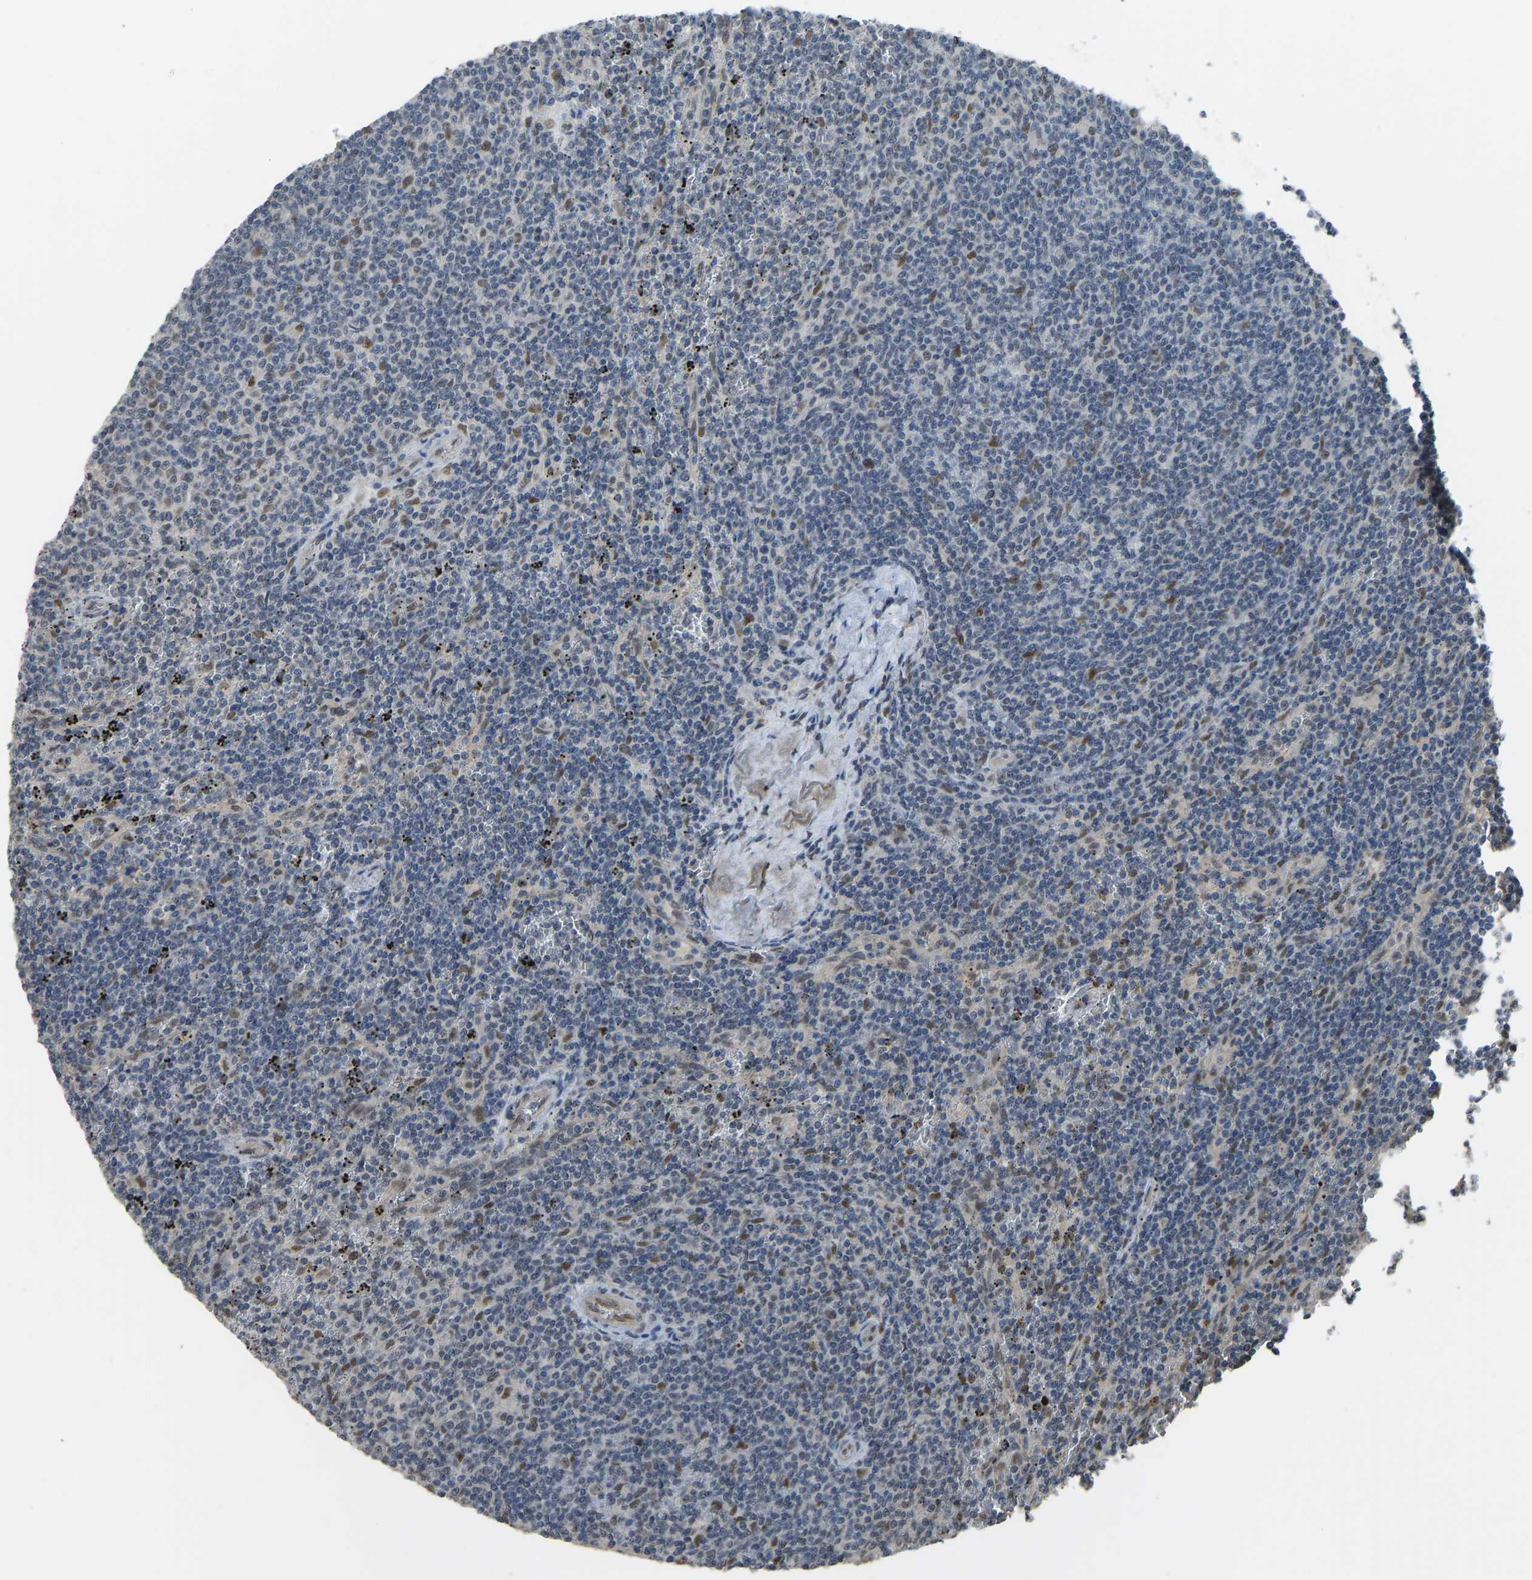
{"staining": {"intensity": "negative", "quantity": "none", "location": "none"}, "tissue": "lymphoma", "cell_type": "Tumor cells", "image_type": "cancer", "snomed": [{"axis": "morphology", "description": "Malignant lymphoma, non-Hodgkin's type, Low grade"}, {"axis": "topography", "description": "Spleen"}], "caption": "Tumor cells show no significant staining in low-grade malignant lymphoma, non-Hodgkin's type.", "gene": "KPNA6", "patient": {"sex": "female", "age": 50}}